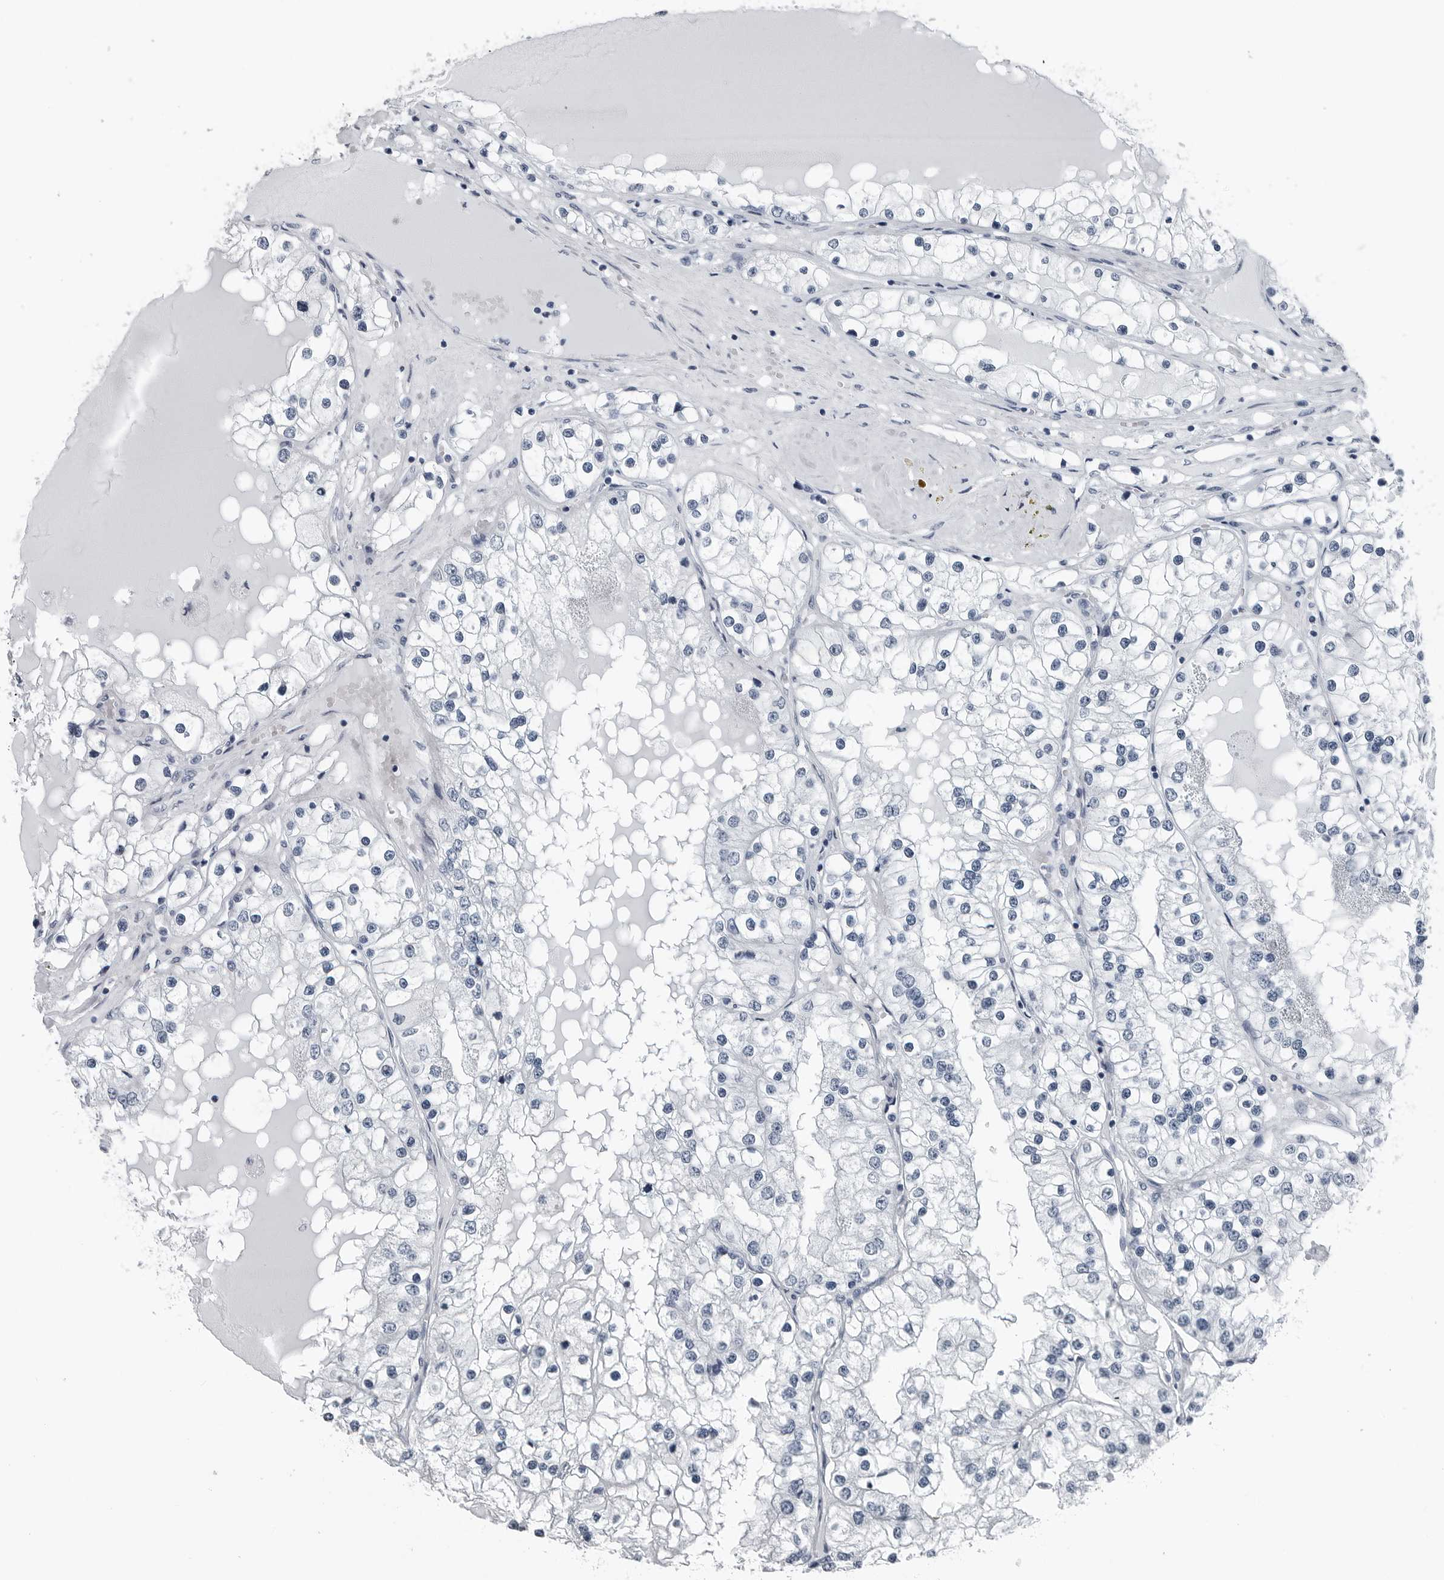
{"staining": {"intensity": "negative", "quantity": "none", "location": "none"}, "tissue": "renal cancer", "cell_type": "Tumor cells", "image_type": "cancer", "snomed": [{"axis": "morphology", "description": "Adenocarcinoma, NOS"}, {"axis": "topography", "description": "Kidney"}], "caption": "Histopathology image shows no protein positivity in tumor cells of renal cancer tissue.", "gene": "SPINK1", "patient": {"sex": "male", "age": 68}}